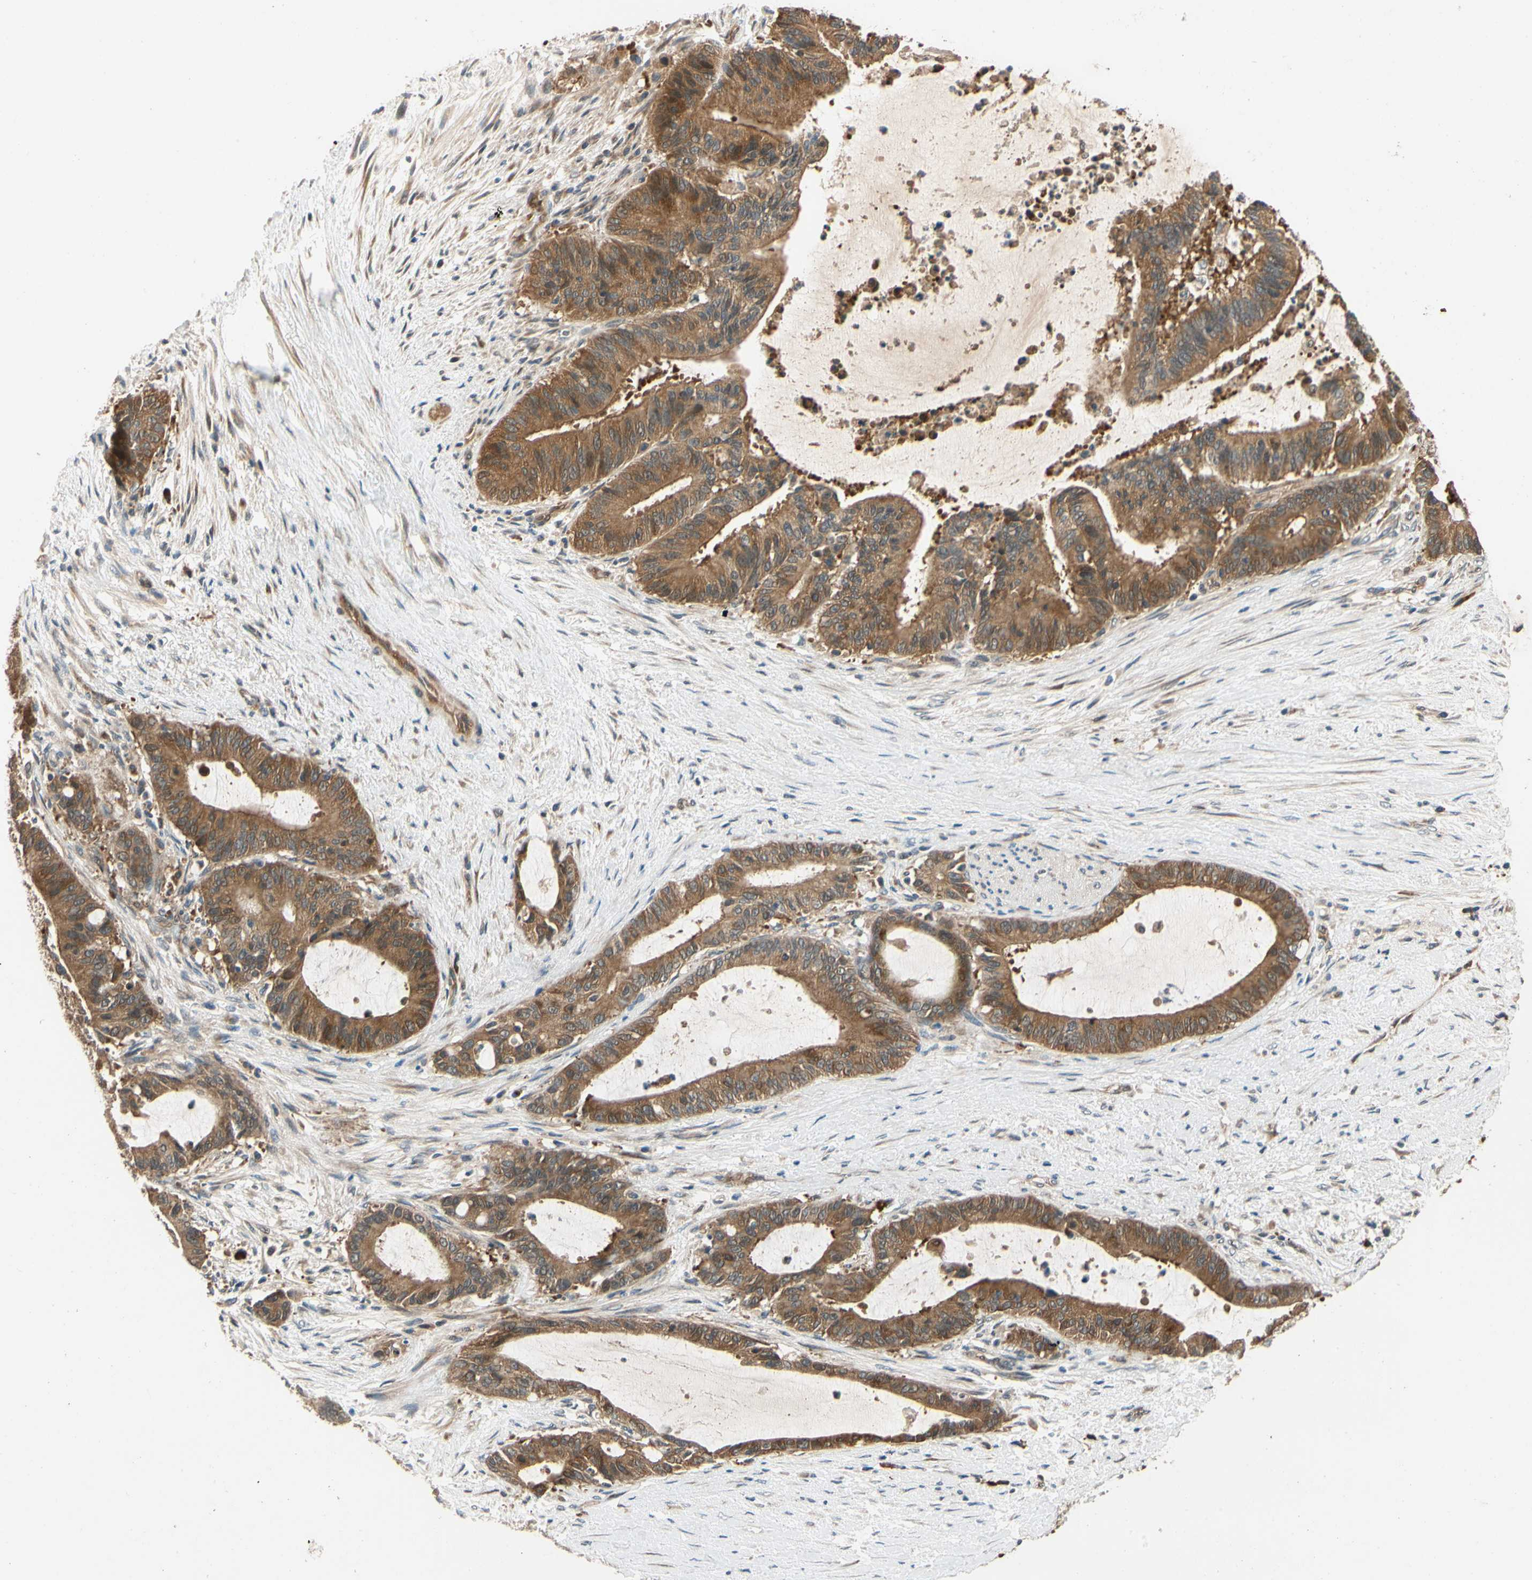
{"staining": {"intensity": "moderate", "quantity": ">75%", "location": "cytoplasmic/membranous"}, "tissue": "liver cancer", "cell_type": "Tumor cells", "image_type": "cancer", "snomed": [{"axis": "morphology", "description": "Cholangiocarcinoma"}, {"axis": "topography", "description": "Liver"}], "caption": "An image of cholangiocarcinoma (liver) stained for a protein demonstrates moderate cytoplasmic/membranous brown staining in tumor cells.", "gene": "TDRP", "patient": {"sex": "female", "age": 73}}